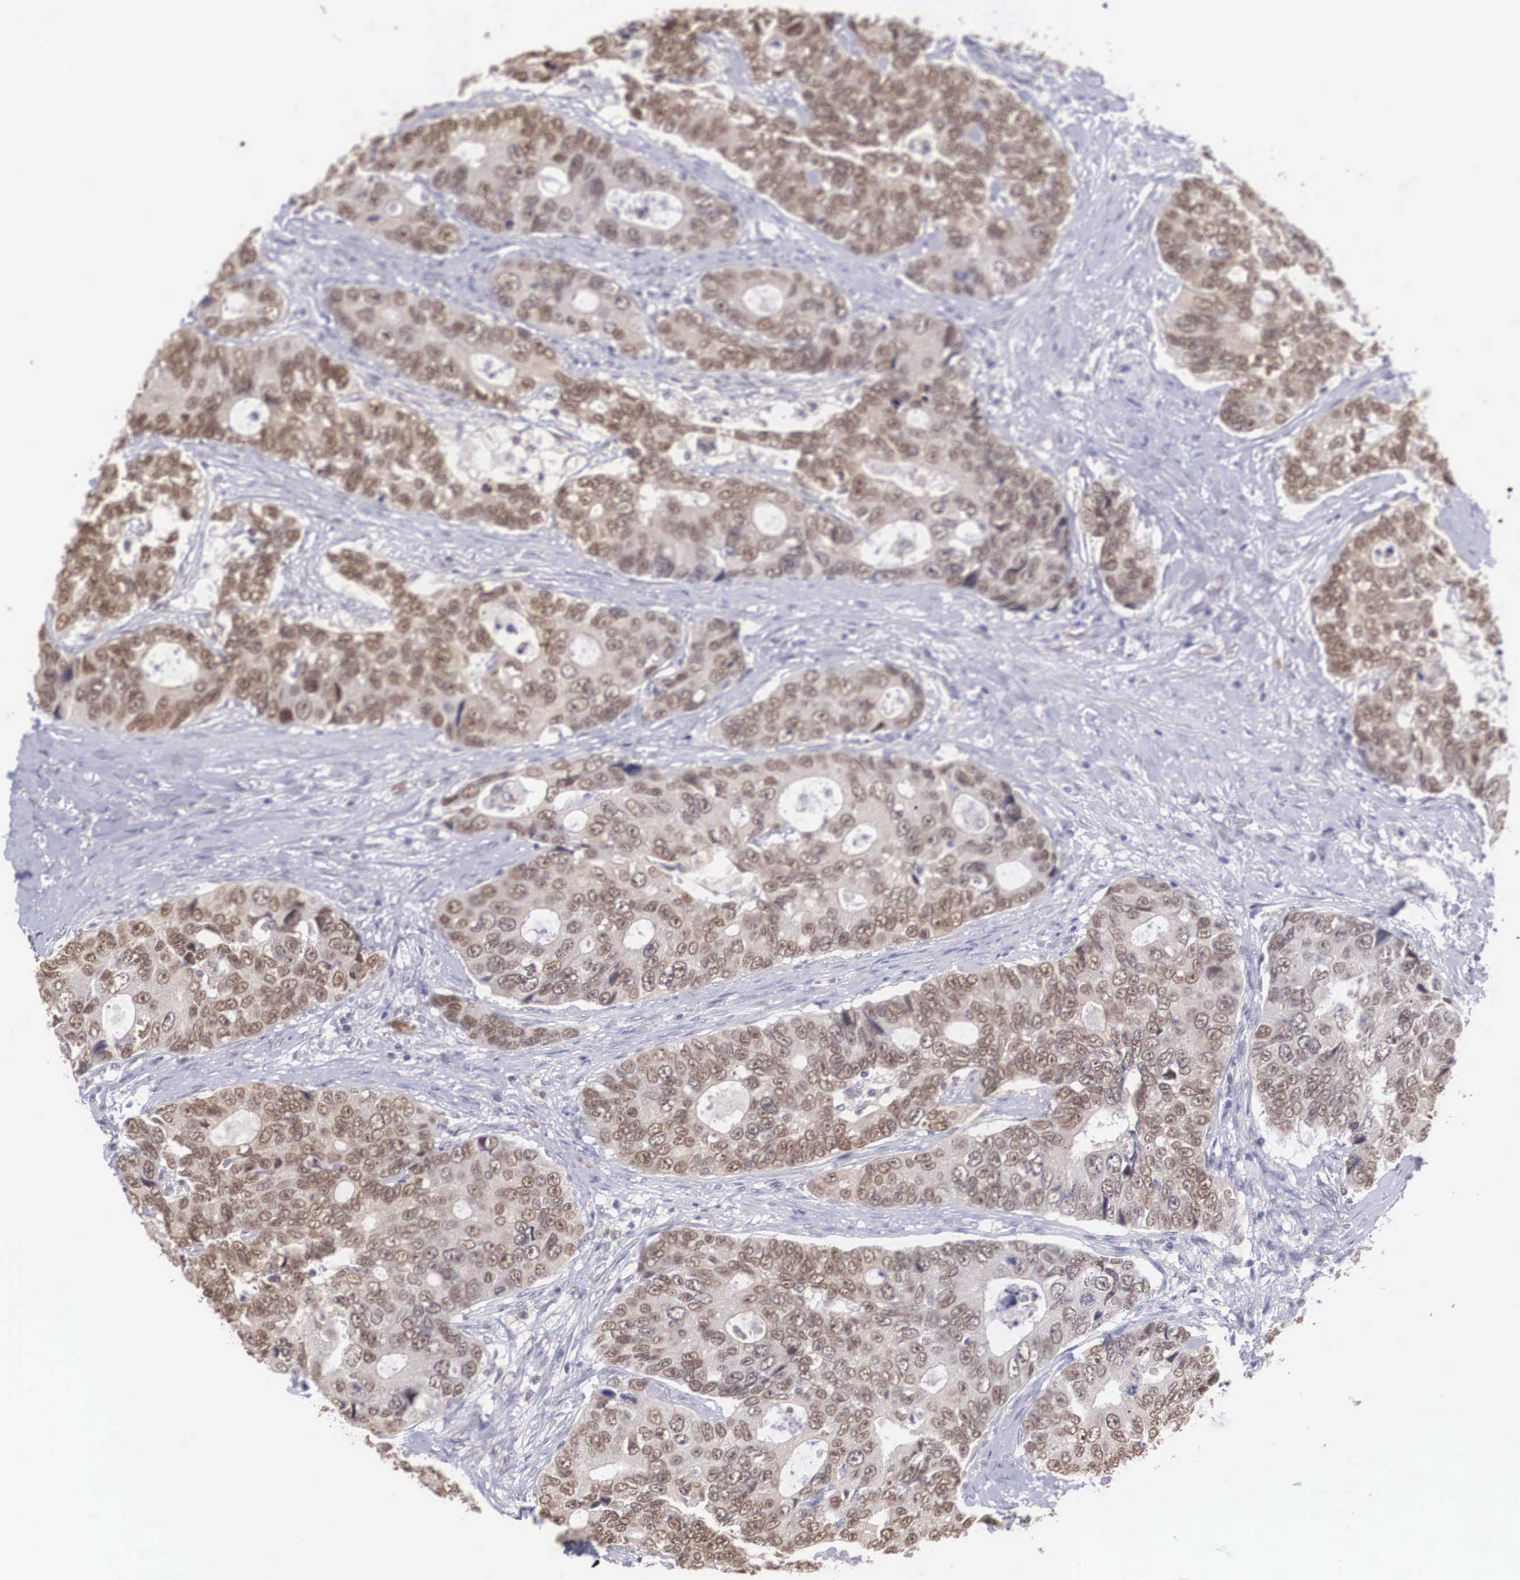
{"staining": {"intensity": "moderate", "quantity": ">75%", "location": "cytoplasmic/membranous,nuclear"}, "tissue": "colorectal cancer", "cell_type": "Tumor cells", "image_type": "cancer", "snomed": [{"axis": "morphology", "description": "Adenocarcinoma, NOS"}, {"axis": "topography", "description": "Rectum"}], "caption": "Immunohistochemical staining of colorectal adenocarcinoma exhibits medium levels of moderate cytoplasmic/membranous and nuclear protein positivity in about >75% of tumor cells.", "gene": "NINL", "patient": {"sex": "female", "age": 67}}